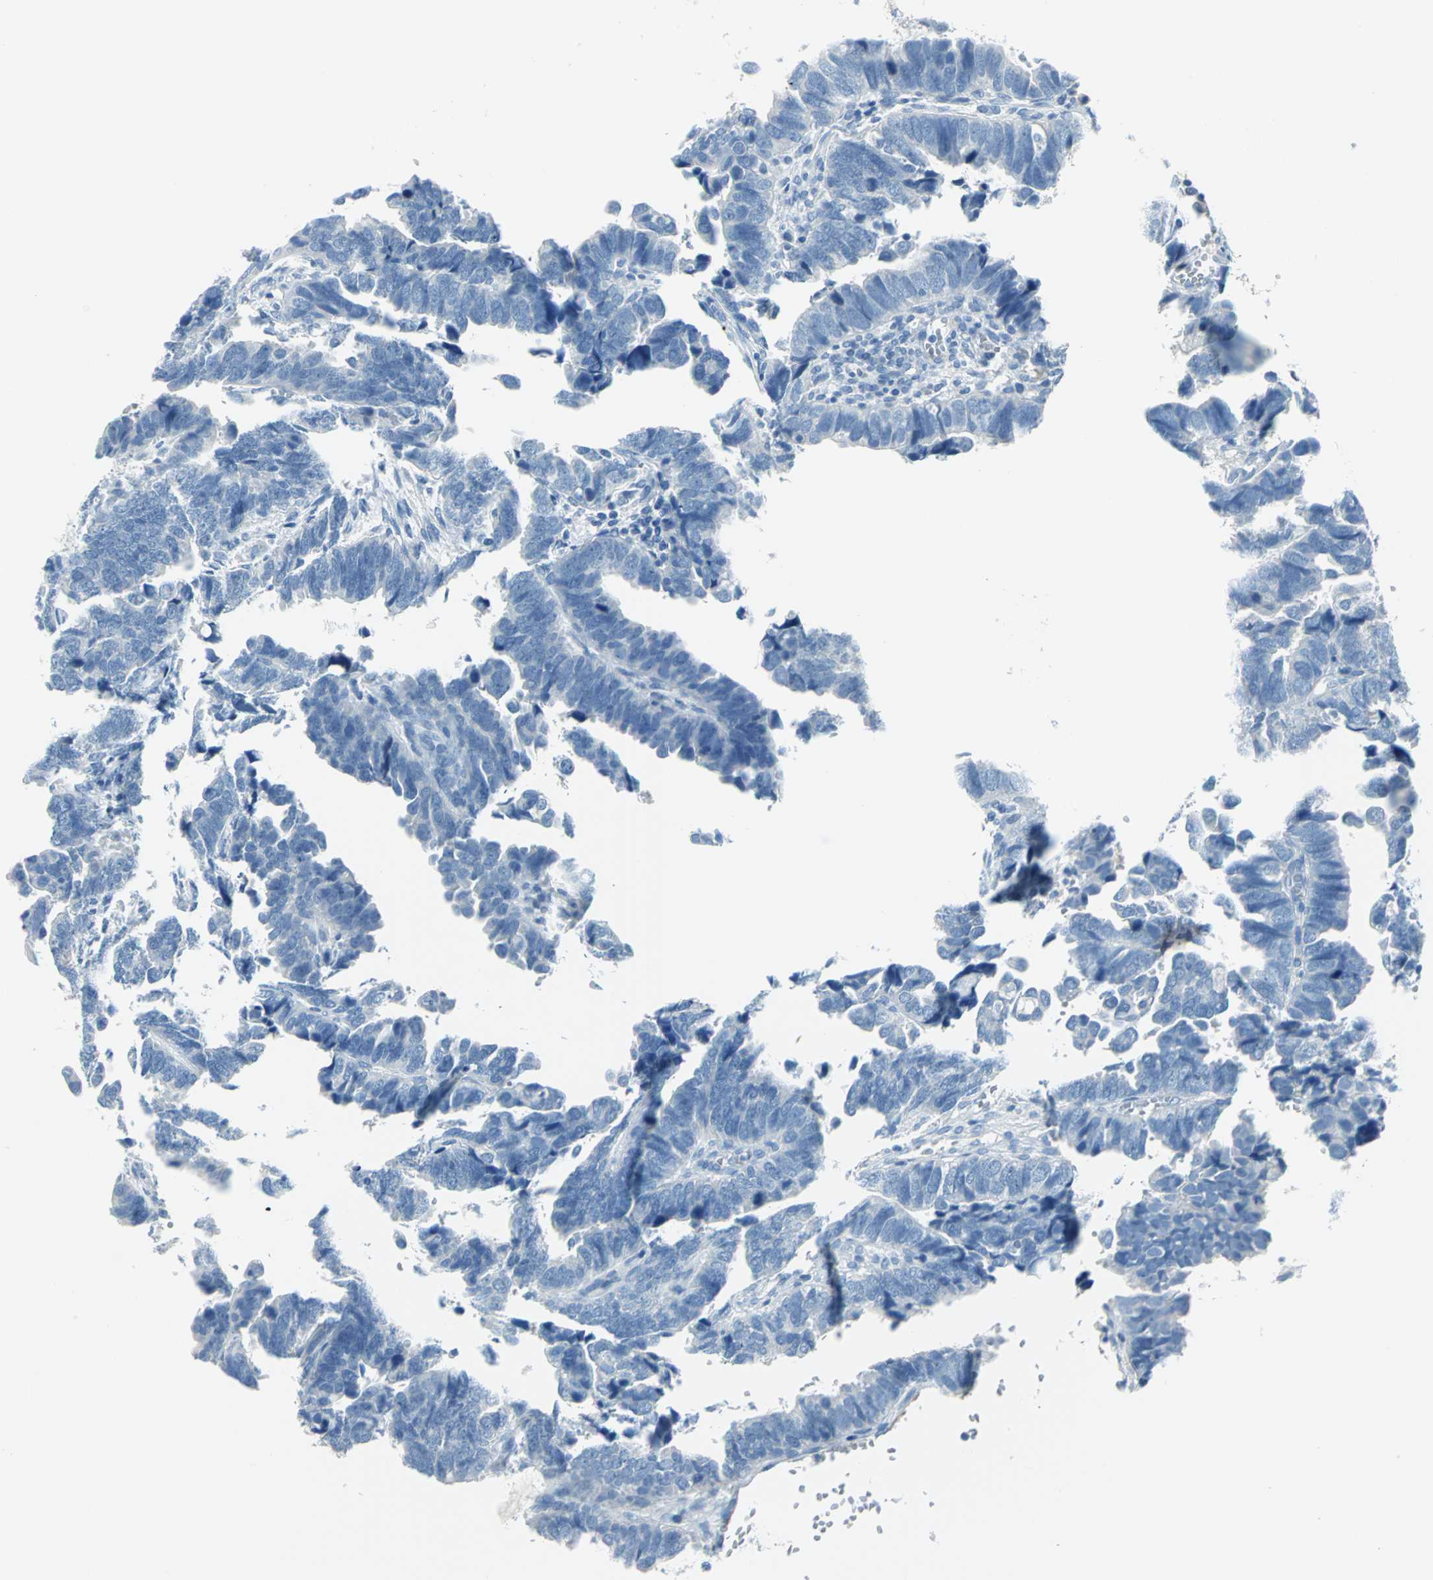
{"staining": {"intensity": "negative", "quantity": "none", "location": "none"}, "tissue": "endometrial cancer", "cell_type": "Tumor cells", "image_type": "cancer", "snomed": [{"axis": "morphology", "description": "Adenocarcinoma, NOS"}, {"axis": "topography", "description": "Endometrium"}], "caption": "Image shows no protein expression in tumor cells of endometrial adenocarcinoma tissue.", "gene": "PKLR", "patient": {"sex": "female", "age": 75}}